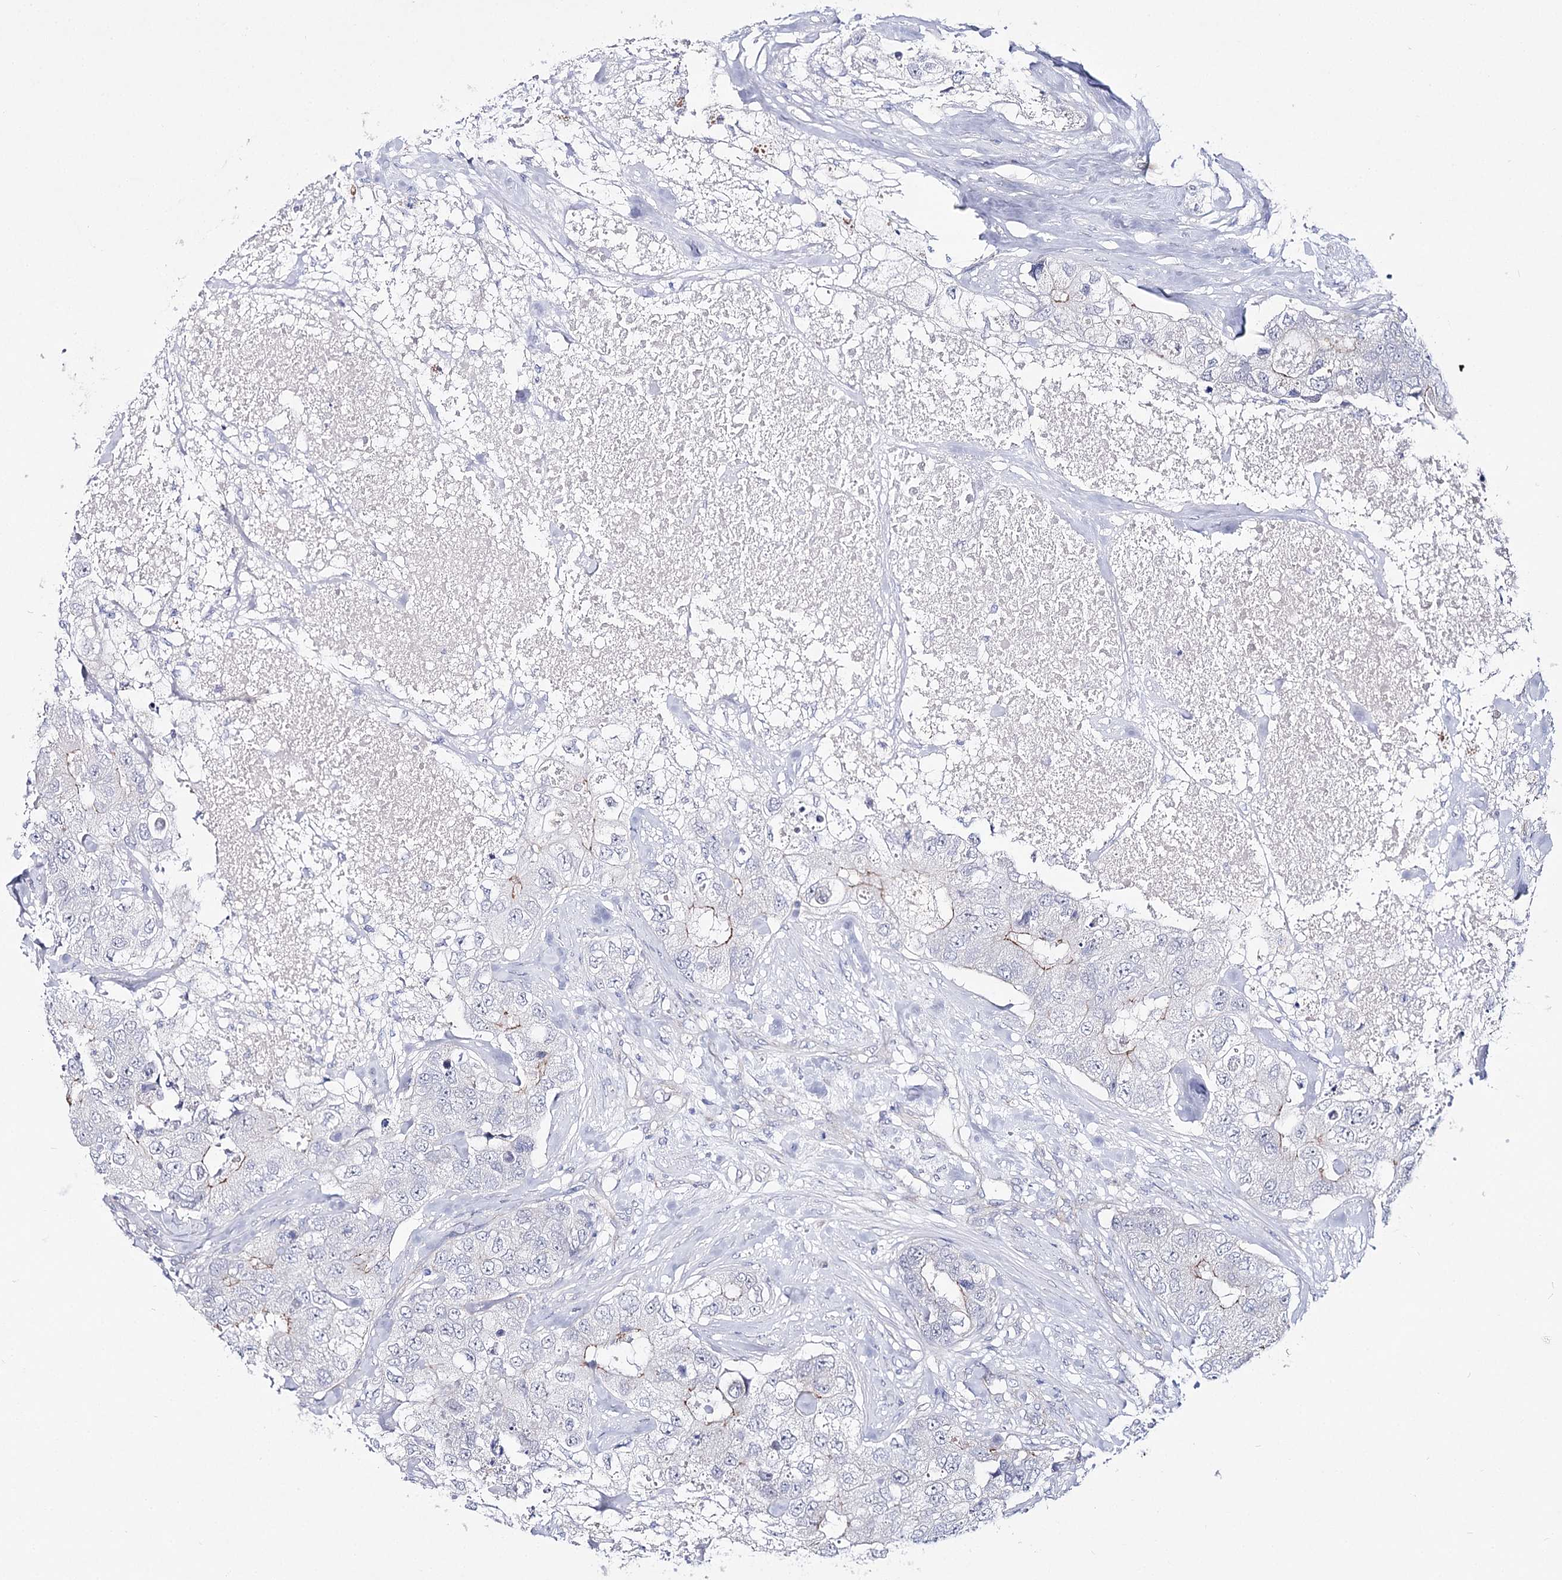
{"staining": {"intensity": "negative", "quantity": "none", "location": "none"}, "tissue": "breast cancer", "cell_type": "Tumor cells", "image_type": "cancer", "snomed": [{"axis": "morphology", "description": "Duct carcinoma"}, {"axis": "topography", "description": "Breast"}], "caption": "Human breast cancer (invasive ductal carcinoma) stained for a protein using IHC shows no staining in tumor cells.", "gene": "NRAP", "patient": {"sex": "female", "age": 62}}